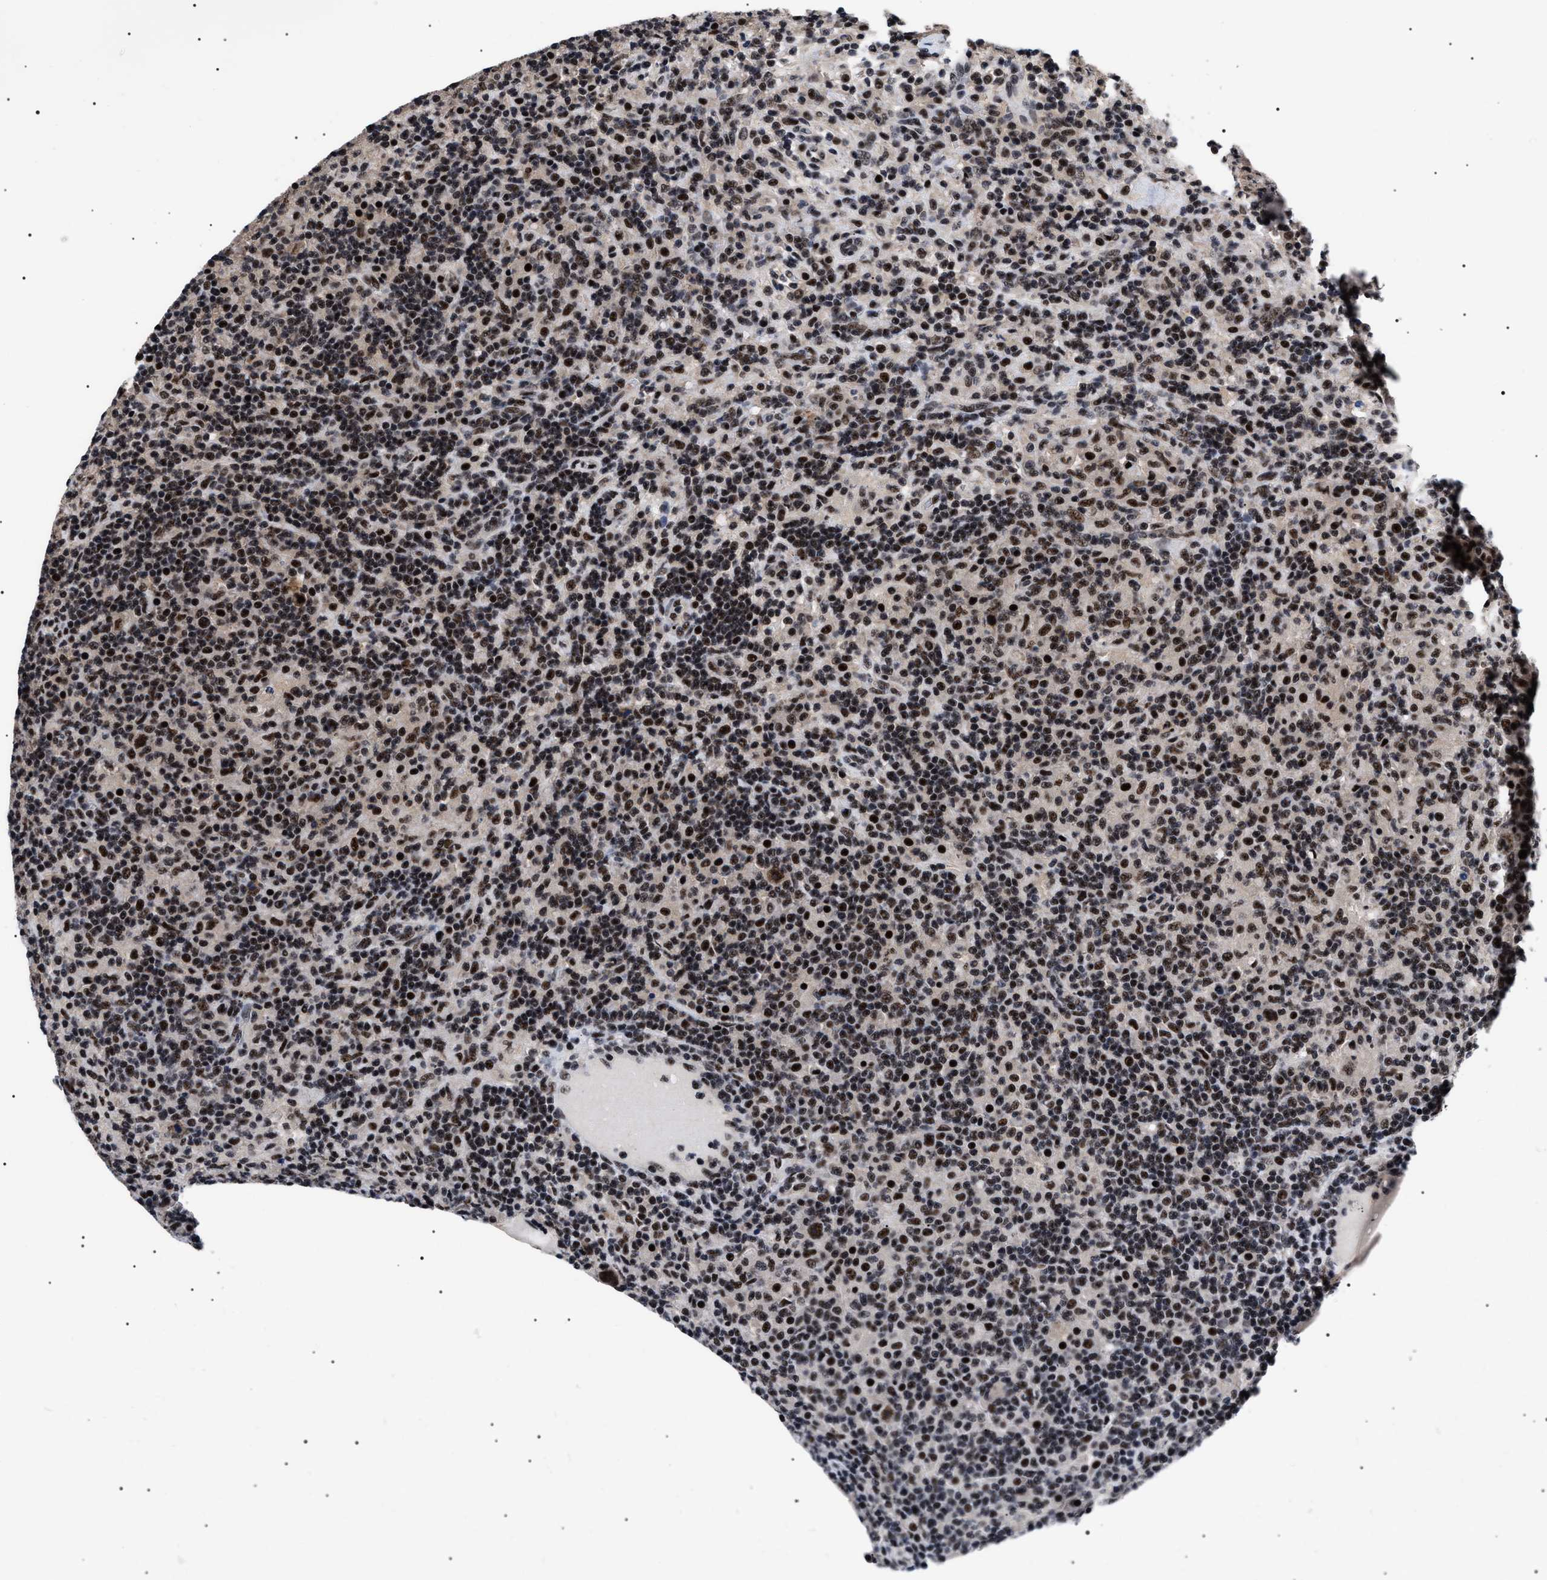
{"staining": {"intensity": "moderate", "quantity": ">75%", "location": "nuclear"}, "tissue": "lymphoma", "cell_type": "Tumor cells", "image_type": "cancer", "snomed": [{"axis": "morphology", "description": "Hodgkin's disease, NOS"}, {"axis": "topography", "description": "Lymph node"}], "caption": "High-power microscopy captured an IHC micrograph of lymphoma, revealing moderate nuclear positivity in approximately >75% of tumor cells.", "gene": "CAAP1", "patient": {"sex": "male", "age": 70}}